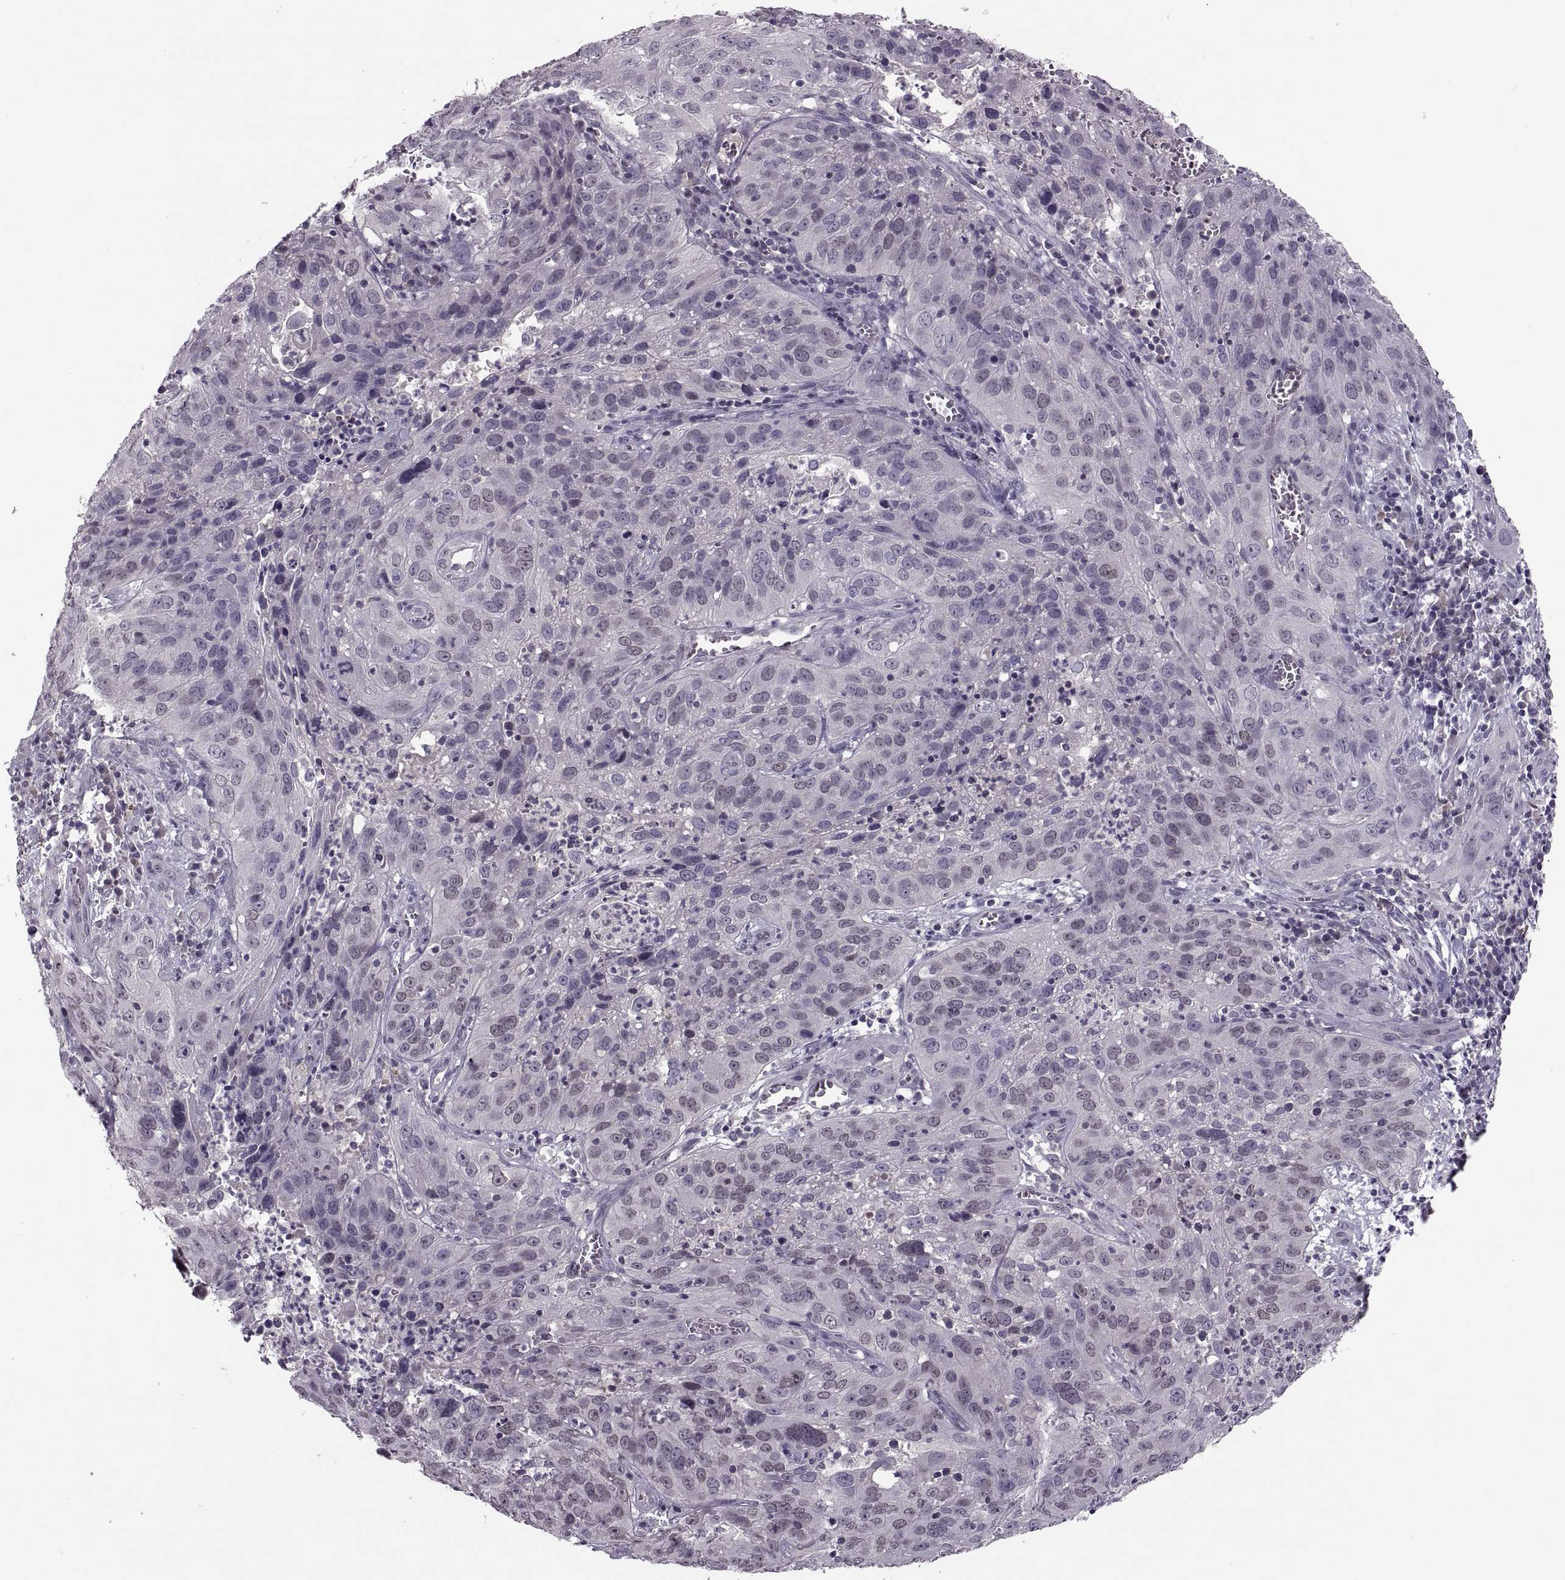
{"staining": {"intensity": "negative", "quantity": "none", "location": "none"}, "tissue": "cervical cancer", "cell_type": "Tumor cells", "image_type": "cancer", "snomed": [{"axis": "morphology", "description": "Squamous cell carcinoma, NOS"}, {"axis": "topography", "description": "Cervix"}], "caption": "A histopathology image of human cervical cancer is negative for staining in tumor cells.", "gene": "CACNA1F", "patient": {"sex": "female", "age": 32}}